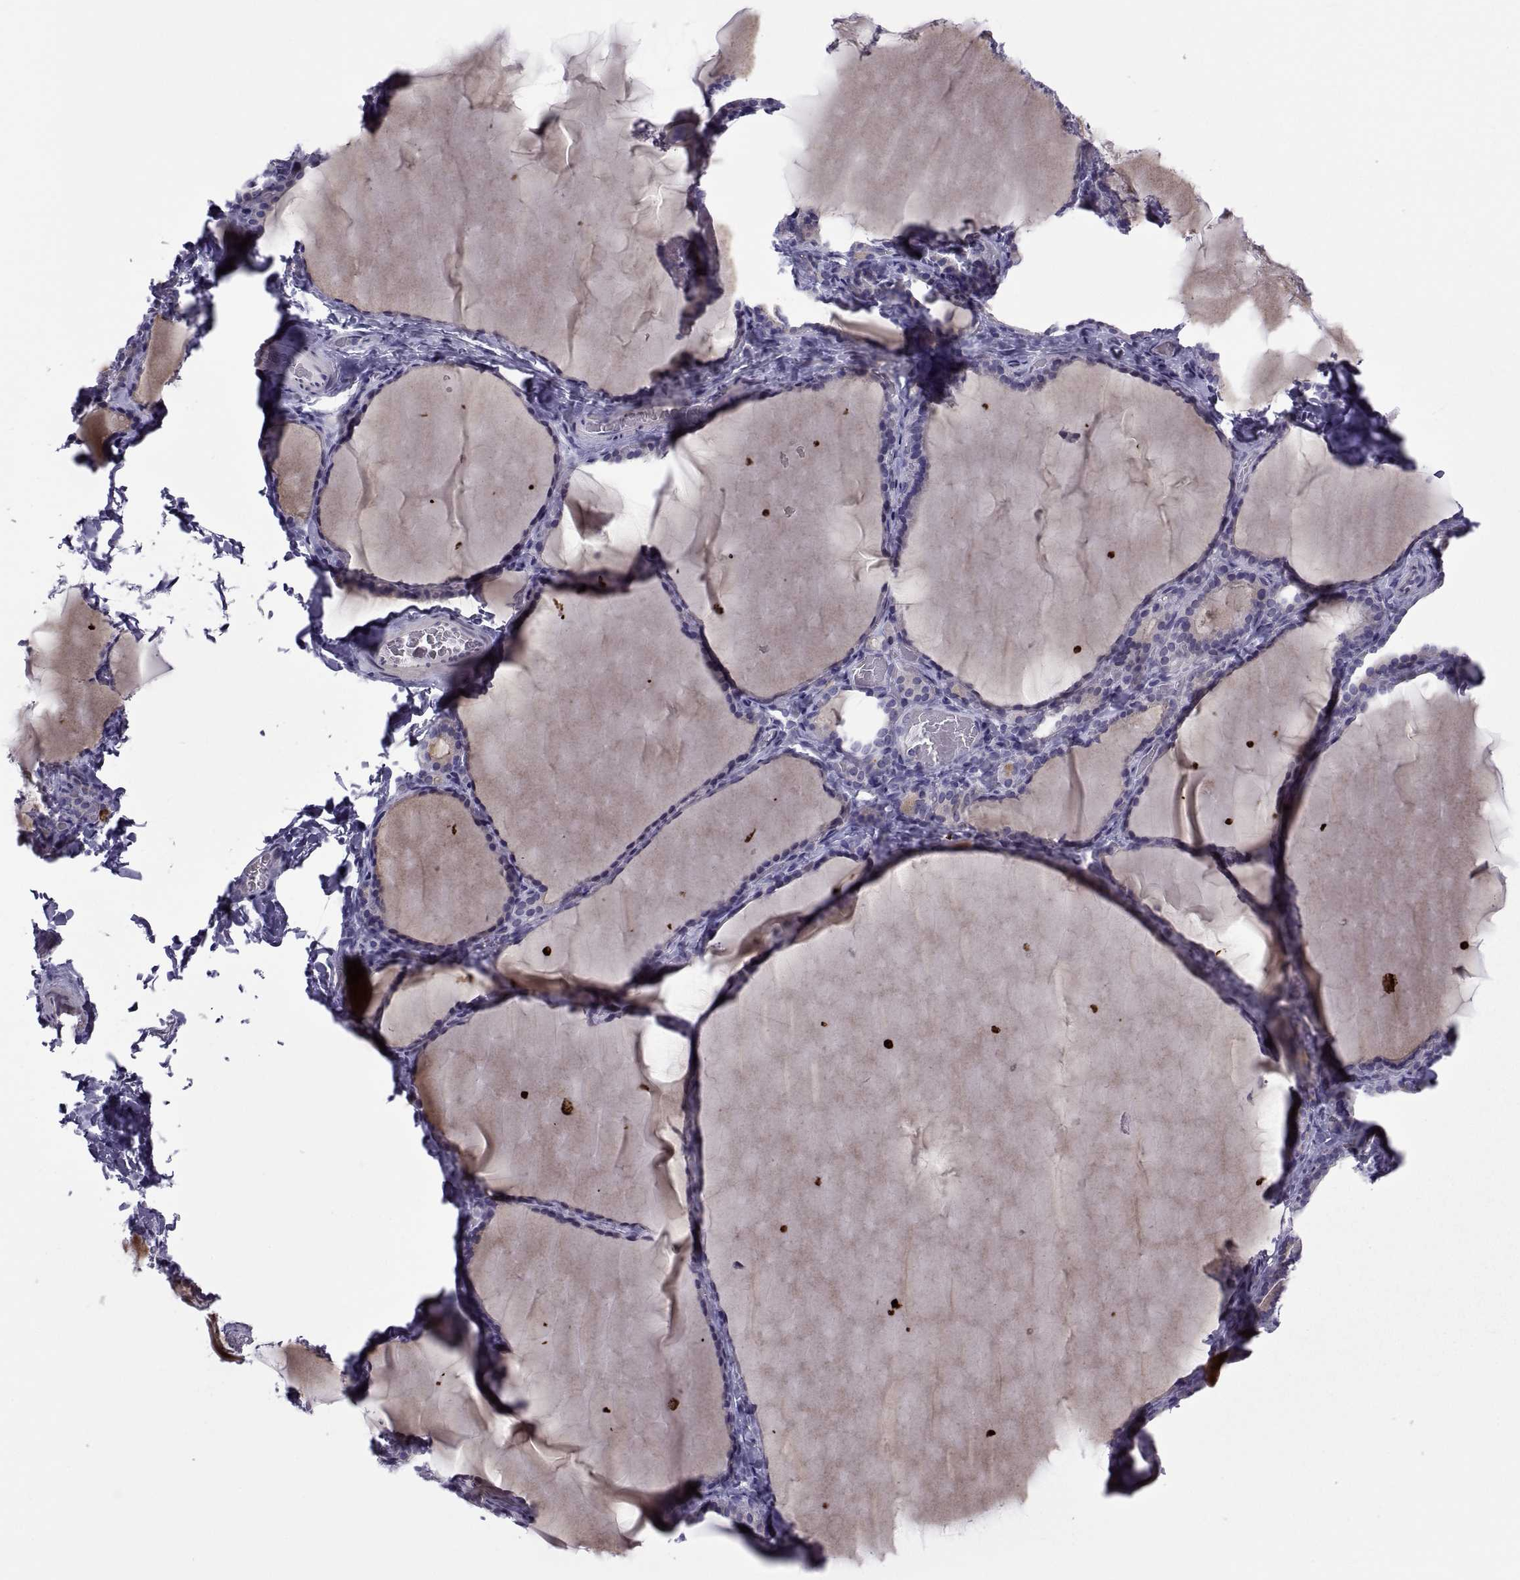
{"staining": {"intensity": "moderate", "quantity": "<25%", "location": "cytoplasmic/membranous"}, "tissue": "thyroid gland", "cell_type": "Glandular cells", "image_type": "normal", "snomed": [{"axis": "morphology", "description": "Normal tissue, NOS"}, {"axis": "morphology", "description": "Hyperplasia, NOS"}, {"axis": "topography", "description": "Thyroid gland"}], "caption": "Thyroid gland stained with DAB immunohistochemistry (IHC) reveals low levels of moderate cytoplasmic/membranous staining in about <25% of glandular cells.", "gene": "TMEM158", "patient": {"sex": "female", "age": 27}}